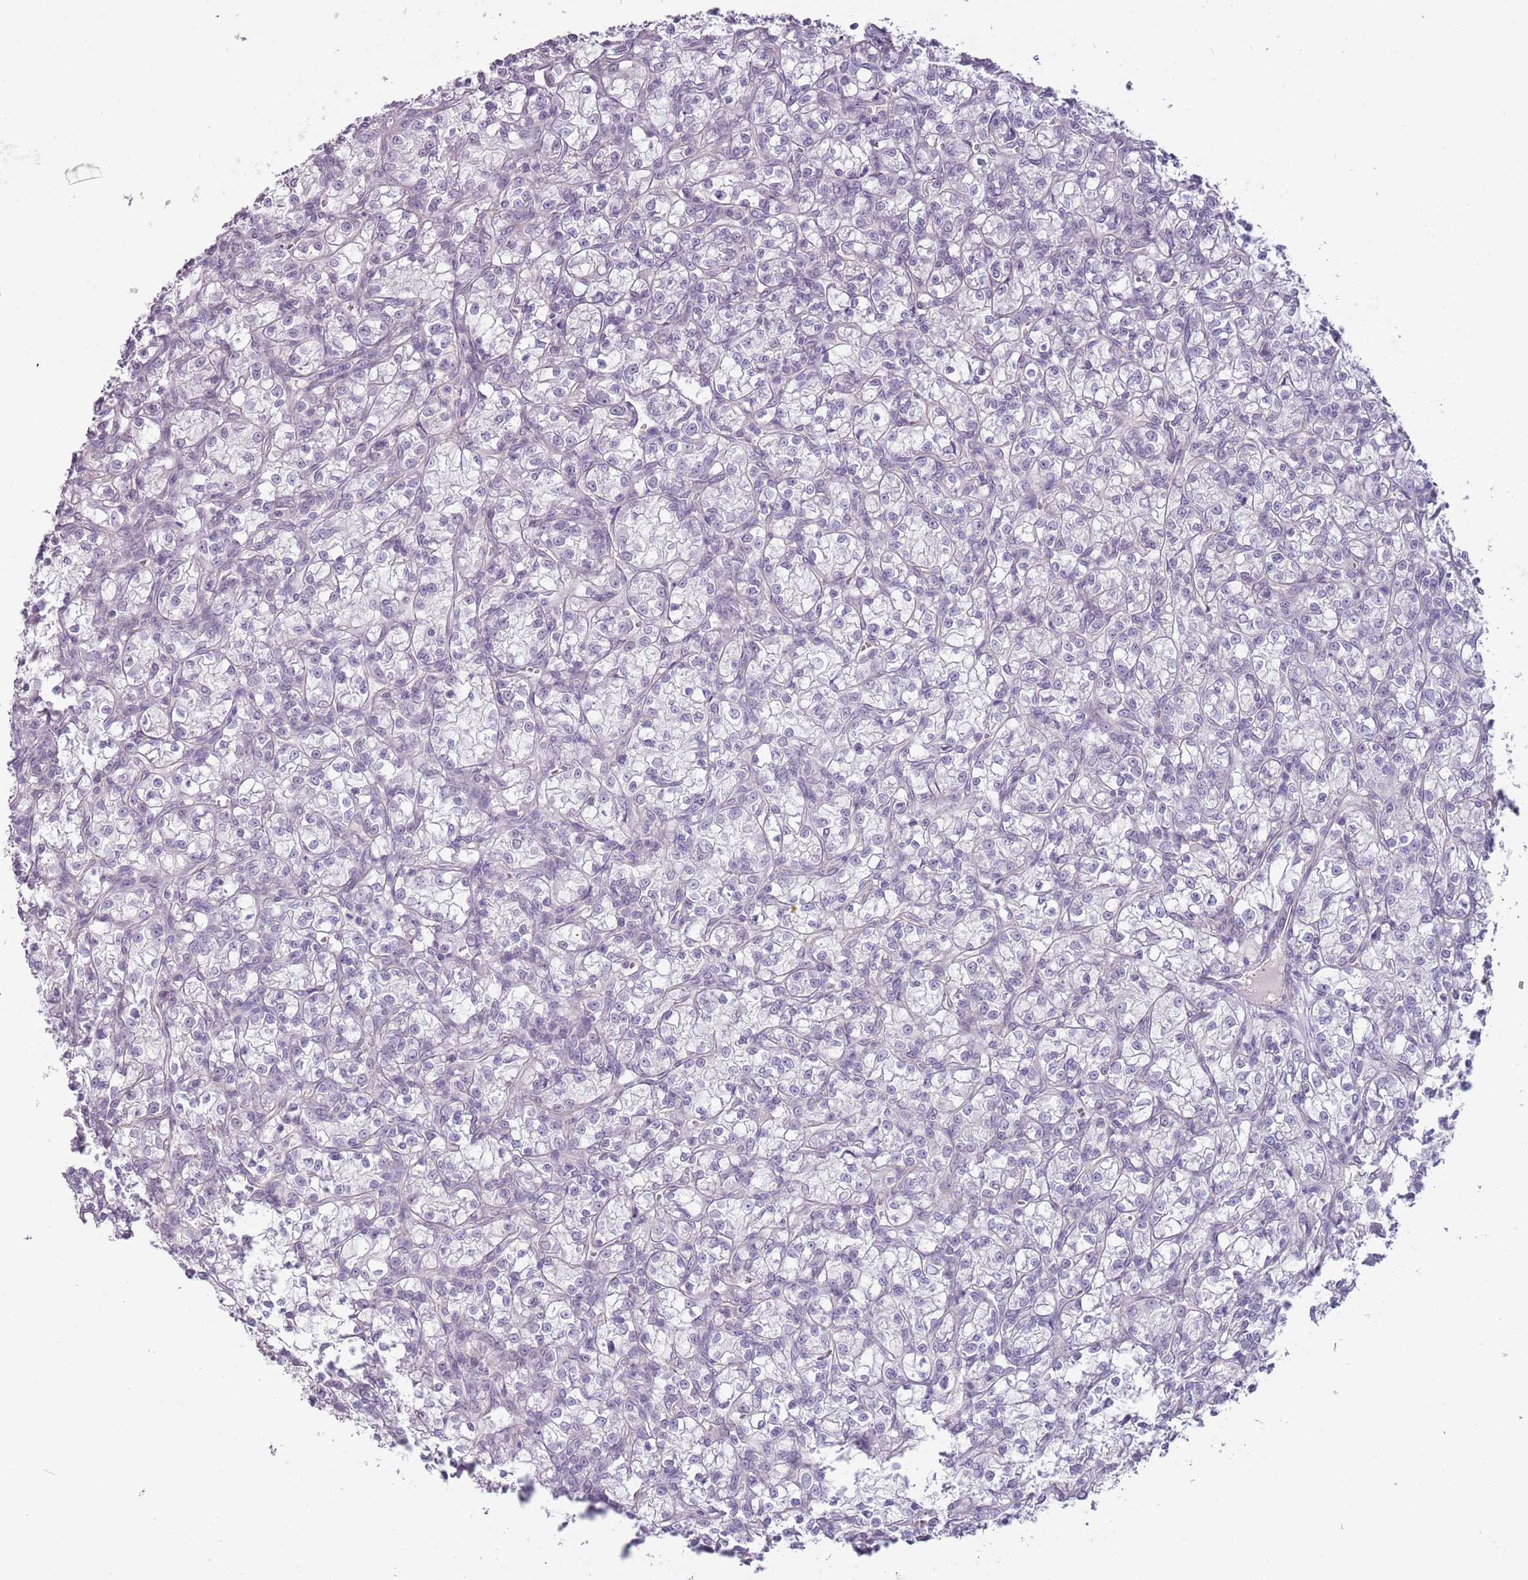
{"staining": {"intensity": "negative", "quantity": "none", "location": "none"}, "tissue": "renal cancer", "cell_type": "Tumor cells", "image_type": "cancer", "snomed": [{"axis": "morphology", "description": "Adenocarcinoma, NOS"}, {"axis": "topography", "description": "Kidney"}], "caption": "Immunohistochemistry image of neoplastic tissue: human renal cancer stained with DAB (3,3'-diaminobenzidine) reveals no significant protein expression in tumor cells.", "gene": "RFX2", "patient": {"sex": "female", "age": 59}}